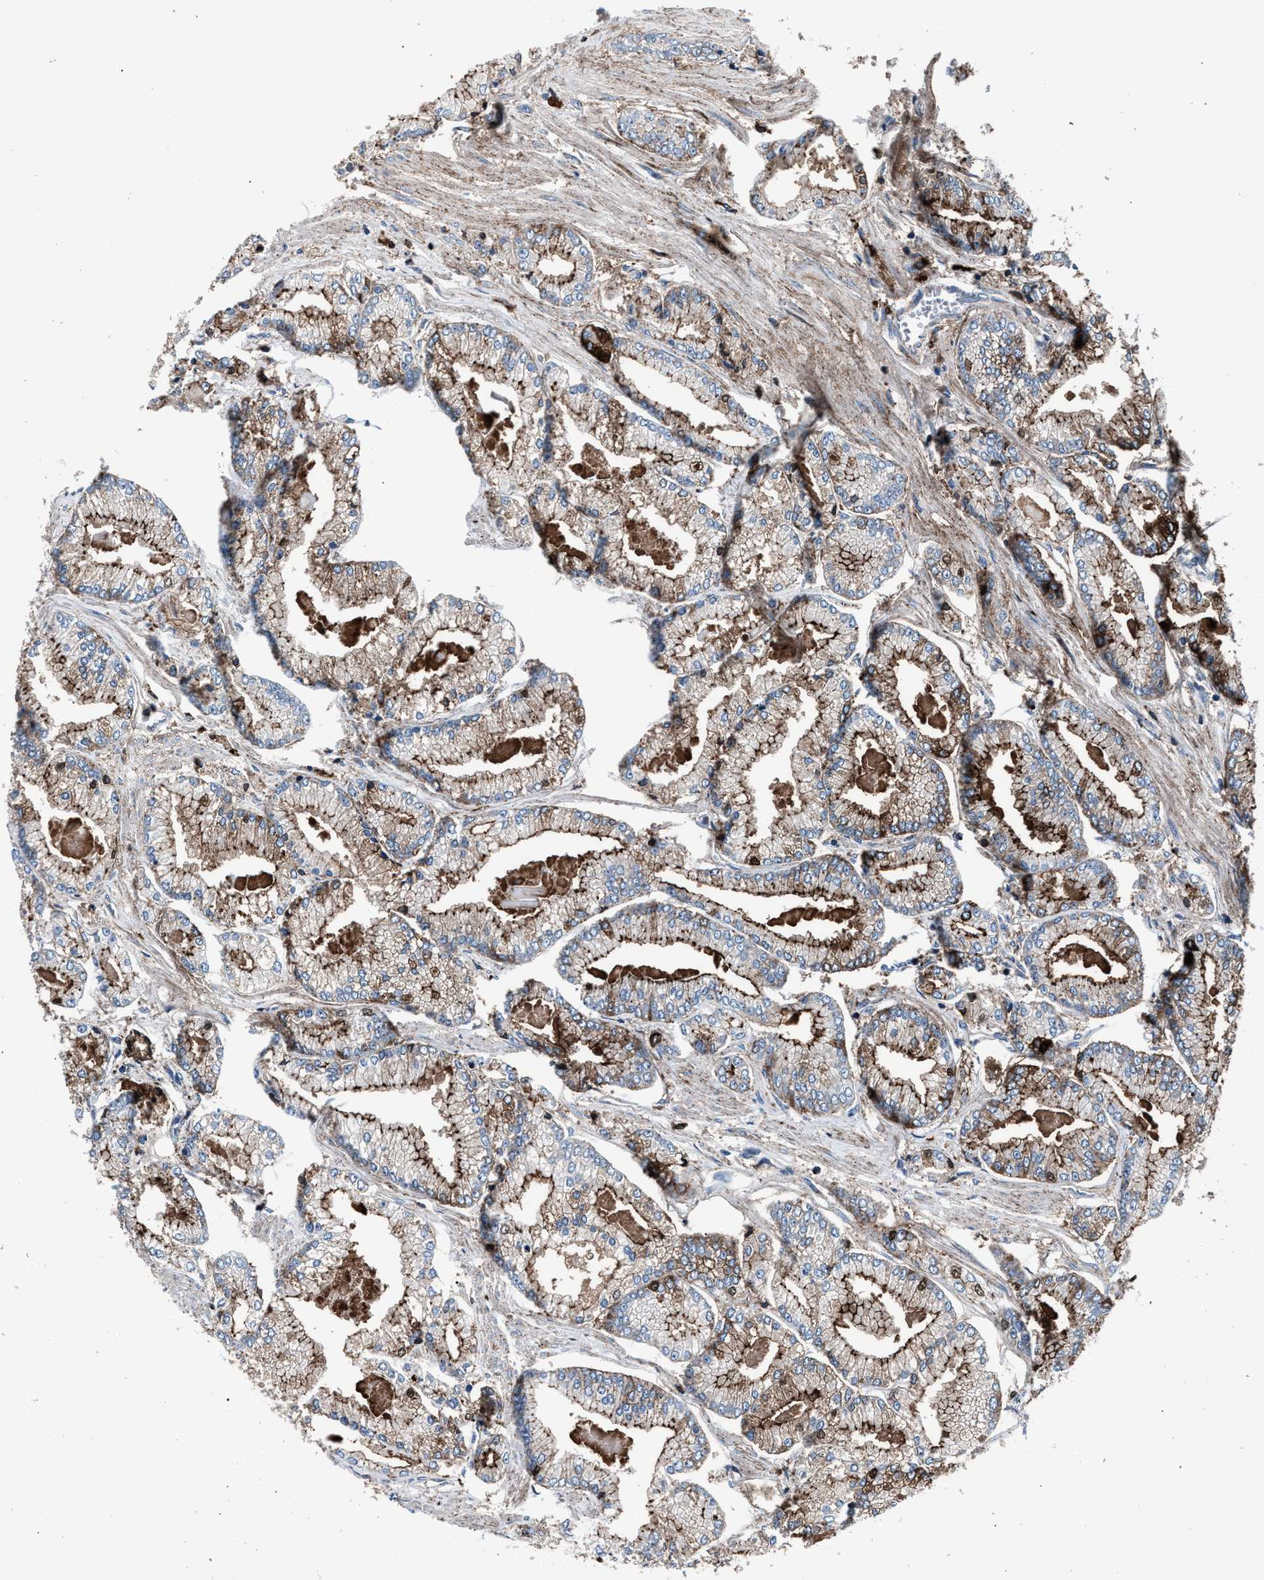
{"staining": {"intensity": "moderate", "quantity": ">75%", "location": "cytoplasmic/membranous"}, "tissue": "prostate cancer", "cell_type": "Tumor cells", "image_type": "cancer", "snomed": [{"axis": "morphology", "description": "Adenocarcinoma, Low grade"}, {"axis": "topography", "description": "Prostate"}], "caption": "Prostate cancer (adenocarcinoma (low-grade)) stained with a brown dye reveals moderate cytoplasmic/membranous positive positivity in approximately >75% of tumor cells.", "gene": "MFSD11", "patient": {"sex": "male", "age": 52}}